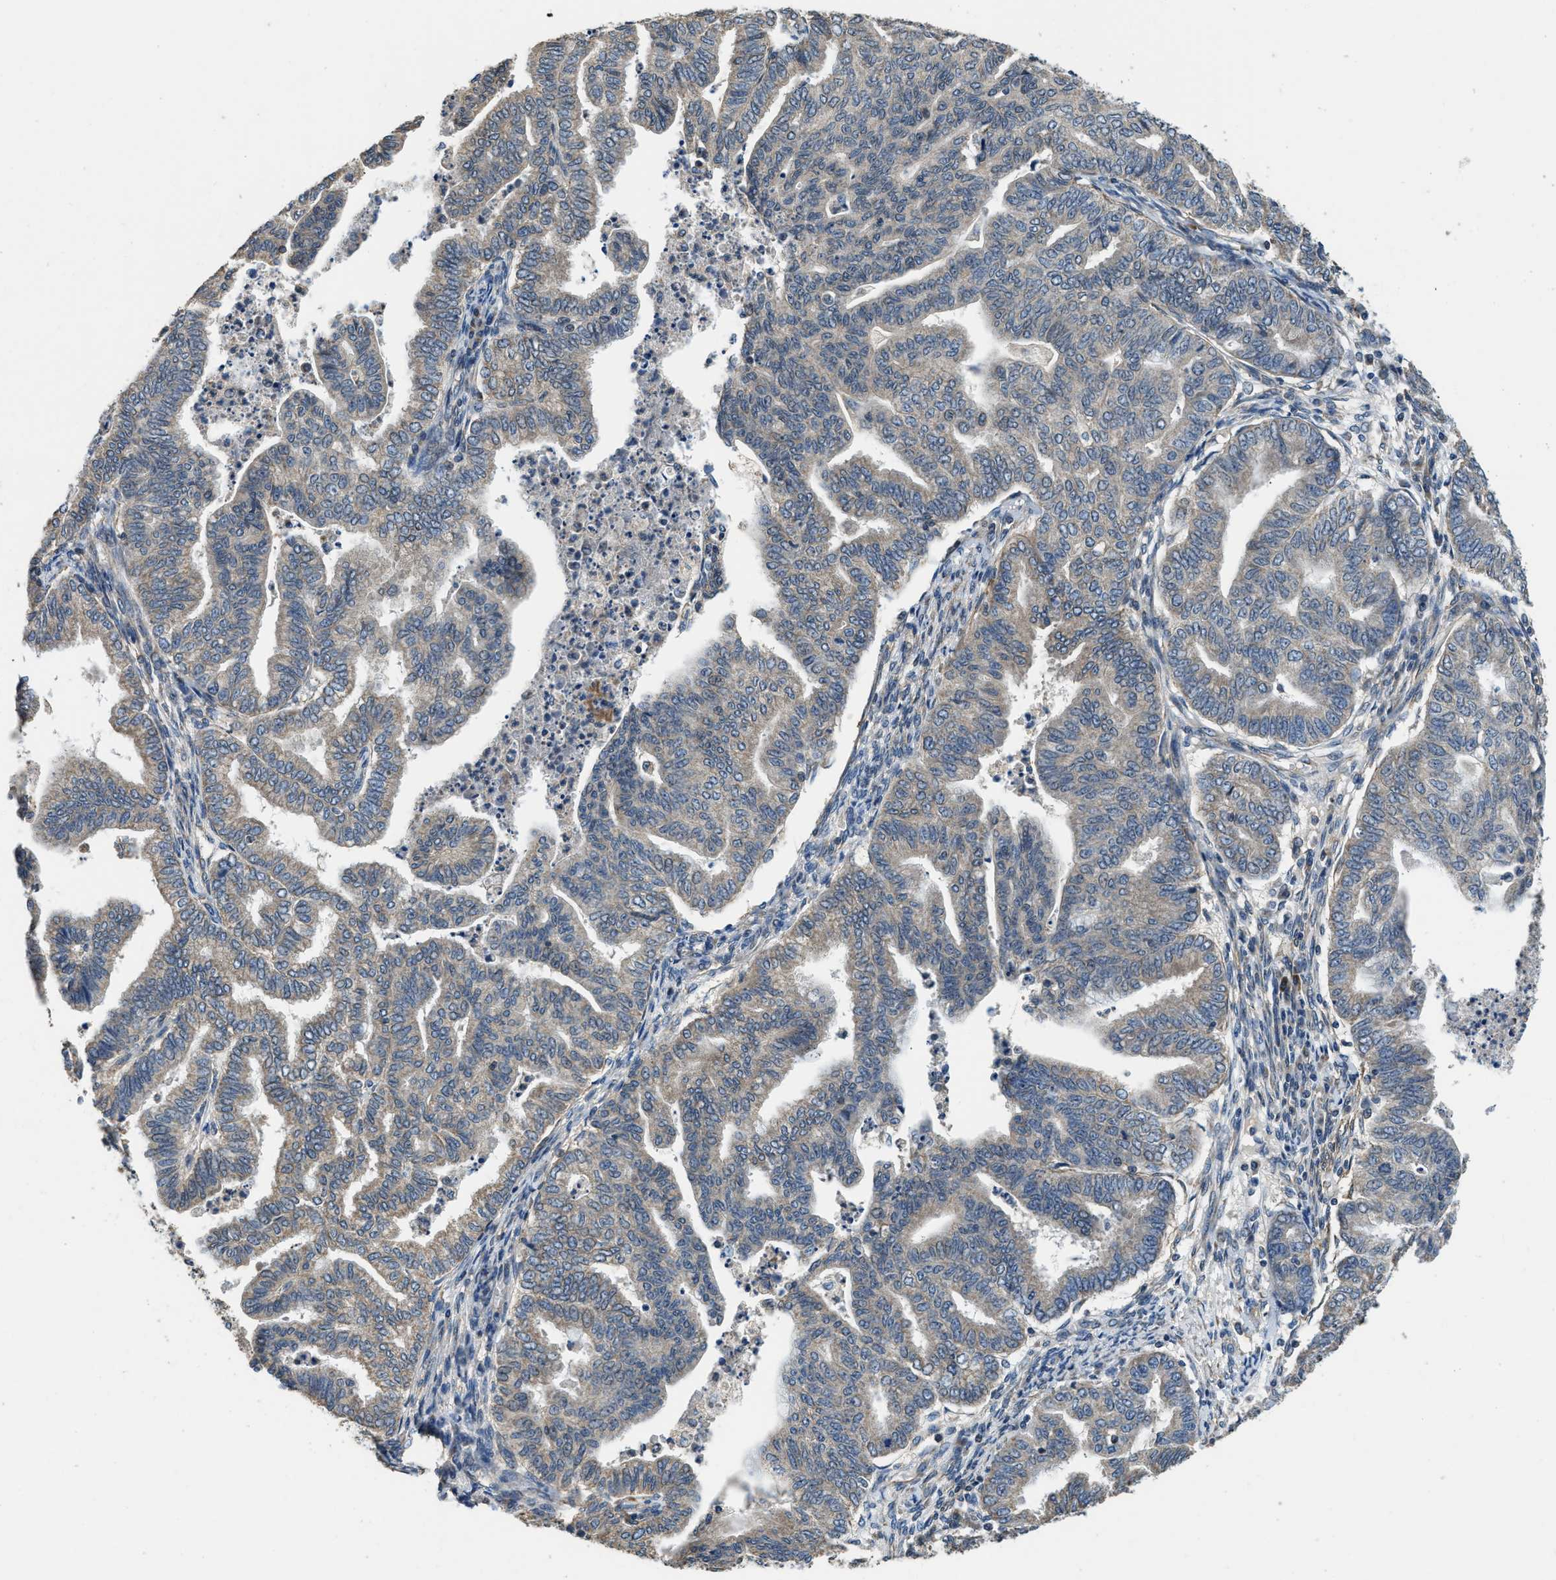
{"staining": {"intensity": "weak", "quantity": ">75%", "location": "cytoplasmic/membranous"}, "tissue": "endometrial cancer", "cell_type": "Tumor cells", "image_type": "cancer", "snomed": [{"axis": "morphology", "description": "Adenocarcinoma, NOS"}, {"axis": "topography", "description": "Endometrium"}], "caption": "Adenocarcinoma (endometrial) stained with DAB IHC demonstrates low levels of weak cytoplasmic/membranous staining in approximately >75% of tumor cells.", "gene": "SSH2", "patient": {"sex": "female", "age": 79}}